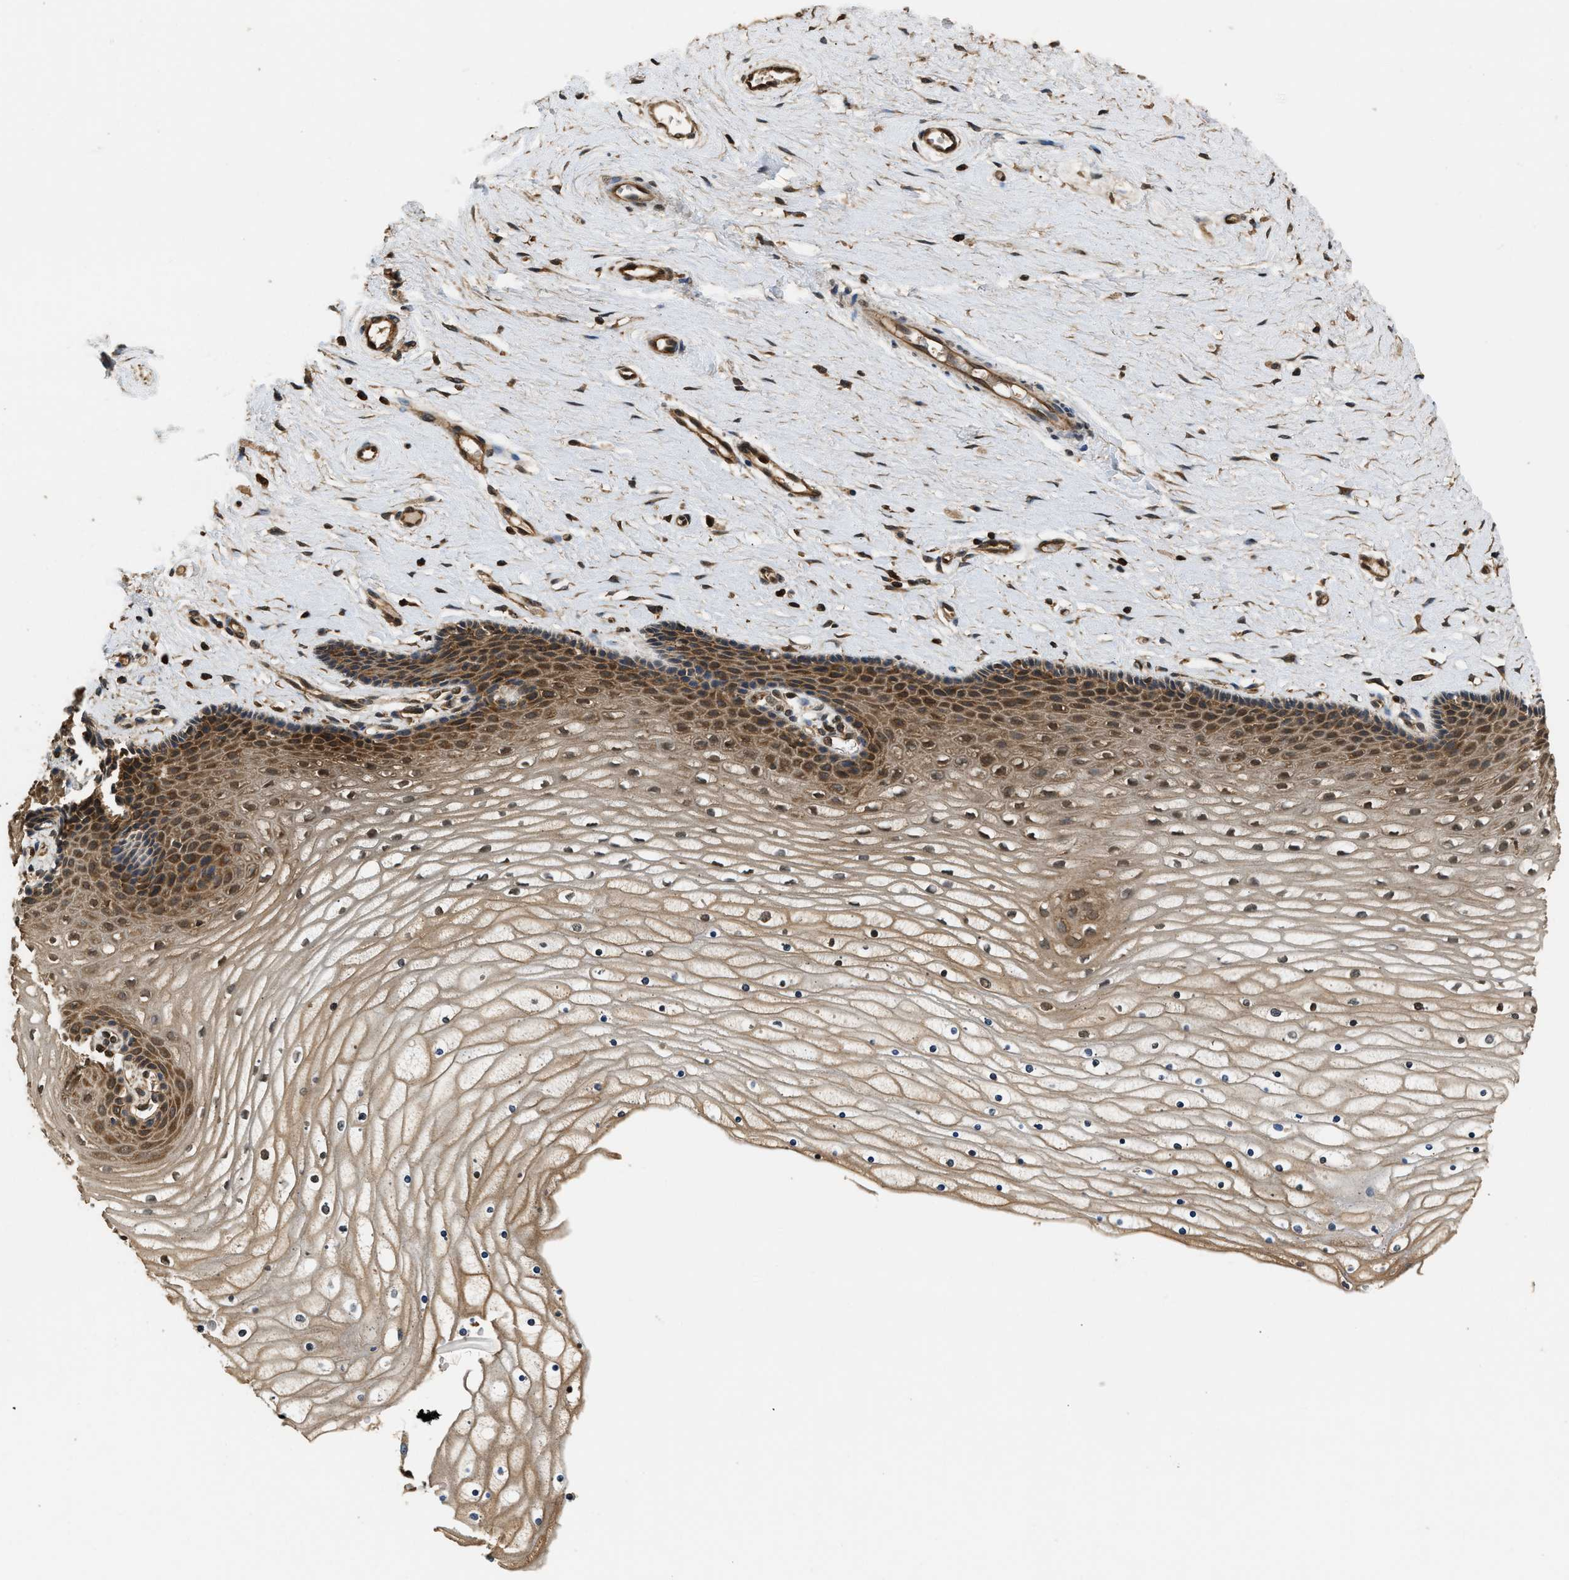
{"staining": {"intensity": "moderate", "quantity": ">75%", "location": "cytoplasmic/membranous"}, "tissue": "cervix", "cell_type": "Glandular cells", "image_type": "normal", "snomed": [{"axis": "morphology", "description": "Normal tissue, NOS"}, {"axis": "topography", "description": "Cervix"}], "caption": "The photomicrograph demonstrates immunohistochemical staining of benign cervix. There is moderate cytoplasmic/membranous expression is present in about >75% of glandular cells.", "gene": "DNAJC2", "patient": {"sex": "female", "age": 39}}